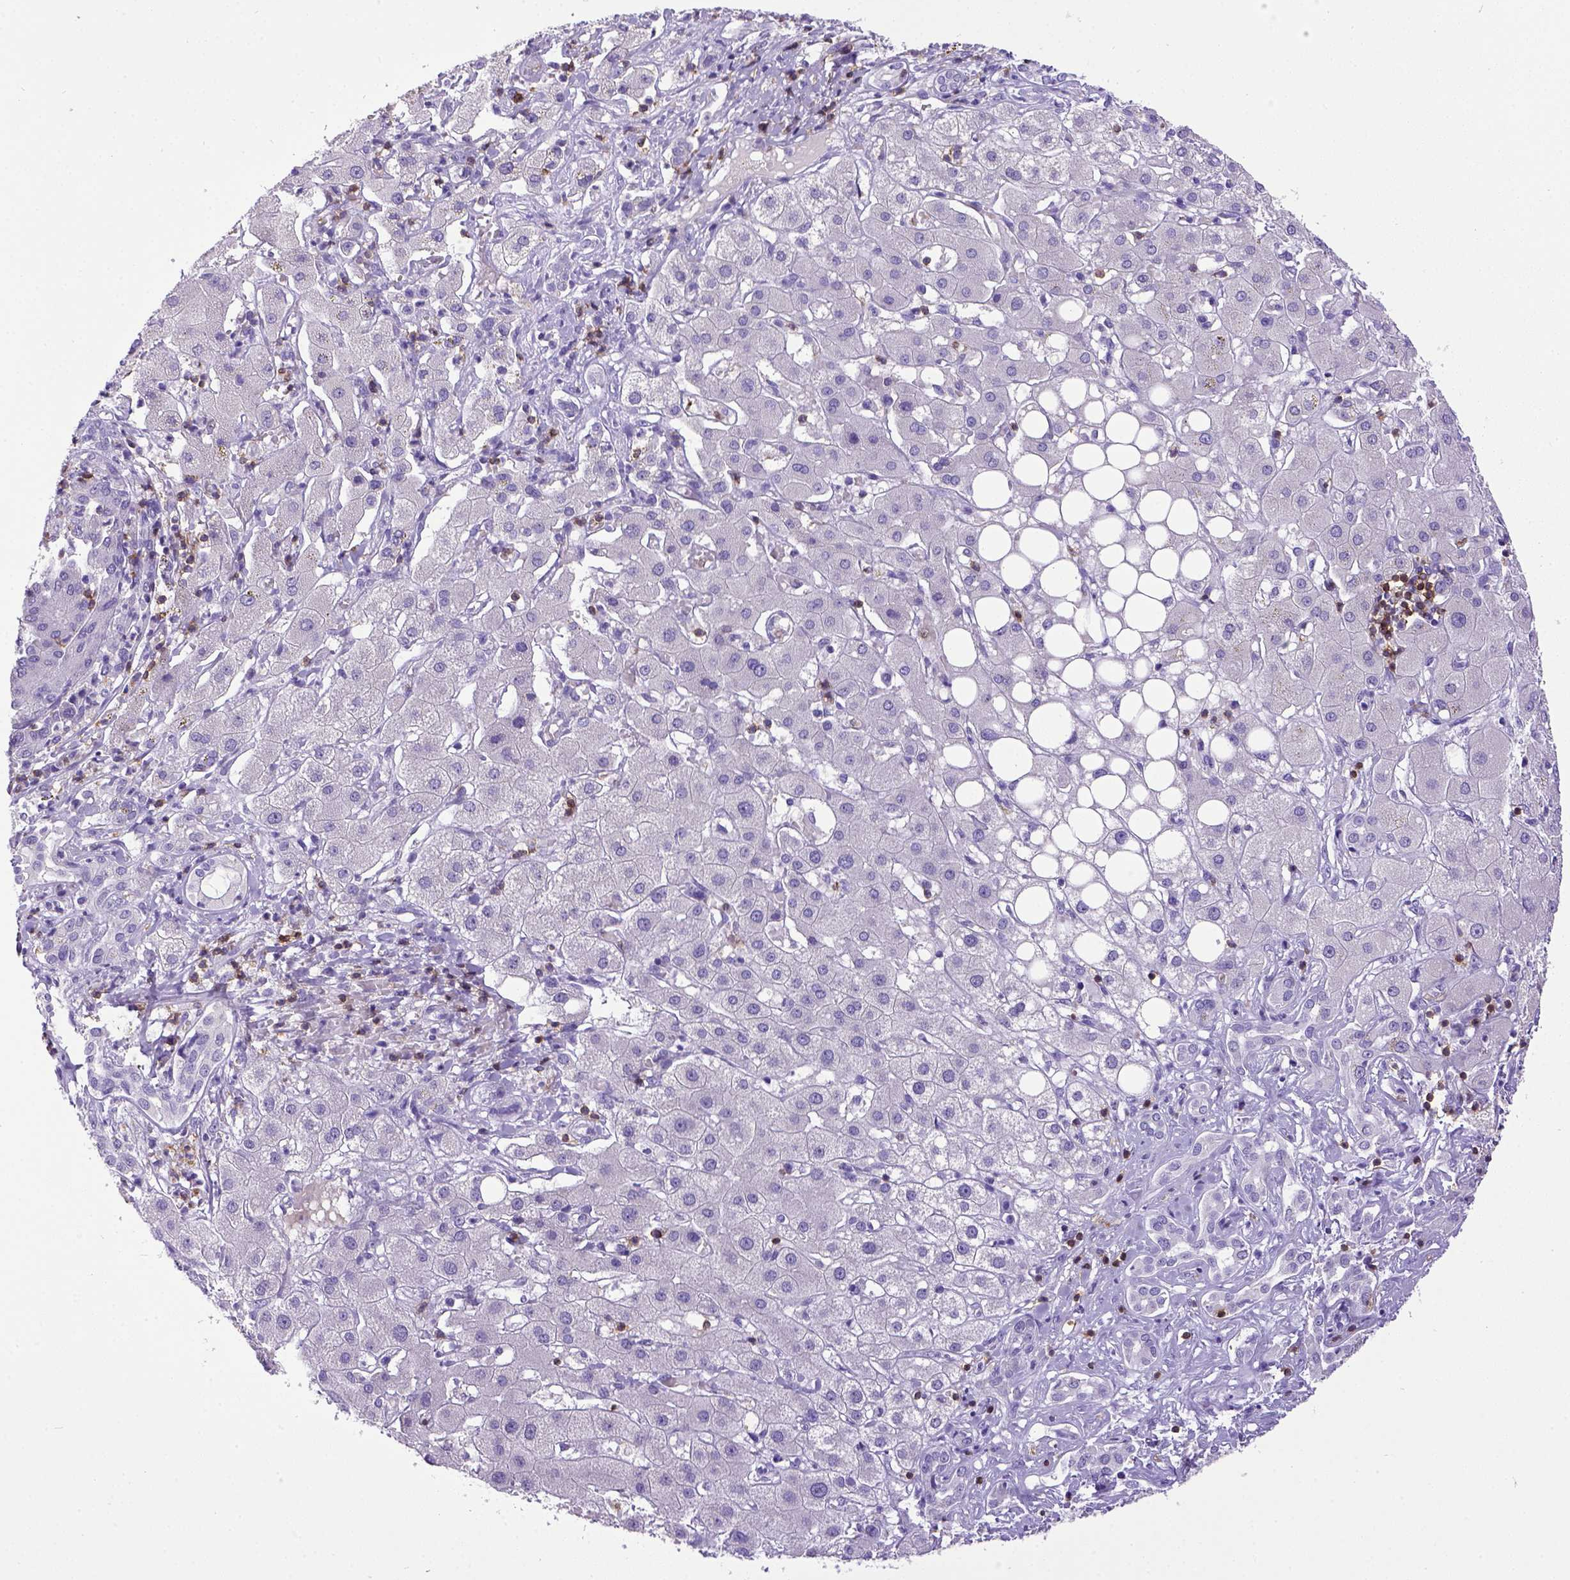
{"staining": {"intensity": "negative", "quantity": "none", "location": "none"}, "tissue": "liver cancer", "cell_type": "Tumor cells", "image_type": "cancer", "snomed": [{"axis": "morphology", "description": "Carcinoma, Hepatocellular, NOS"}, {"axis": "topography", "description": "Liver"}], "caption": "Immunohistochemical staining of human liver cancer displays no significant expression in tumor cells. The staining is performed using DAB (3,3'-diaminobenzidine) brown chromogen with nuclei counter-stained in using hematoxylin.", "gene": "CD3E", "patient": {"sex": "male", "age": 65}}